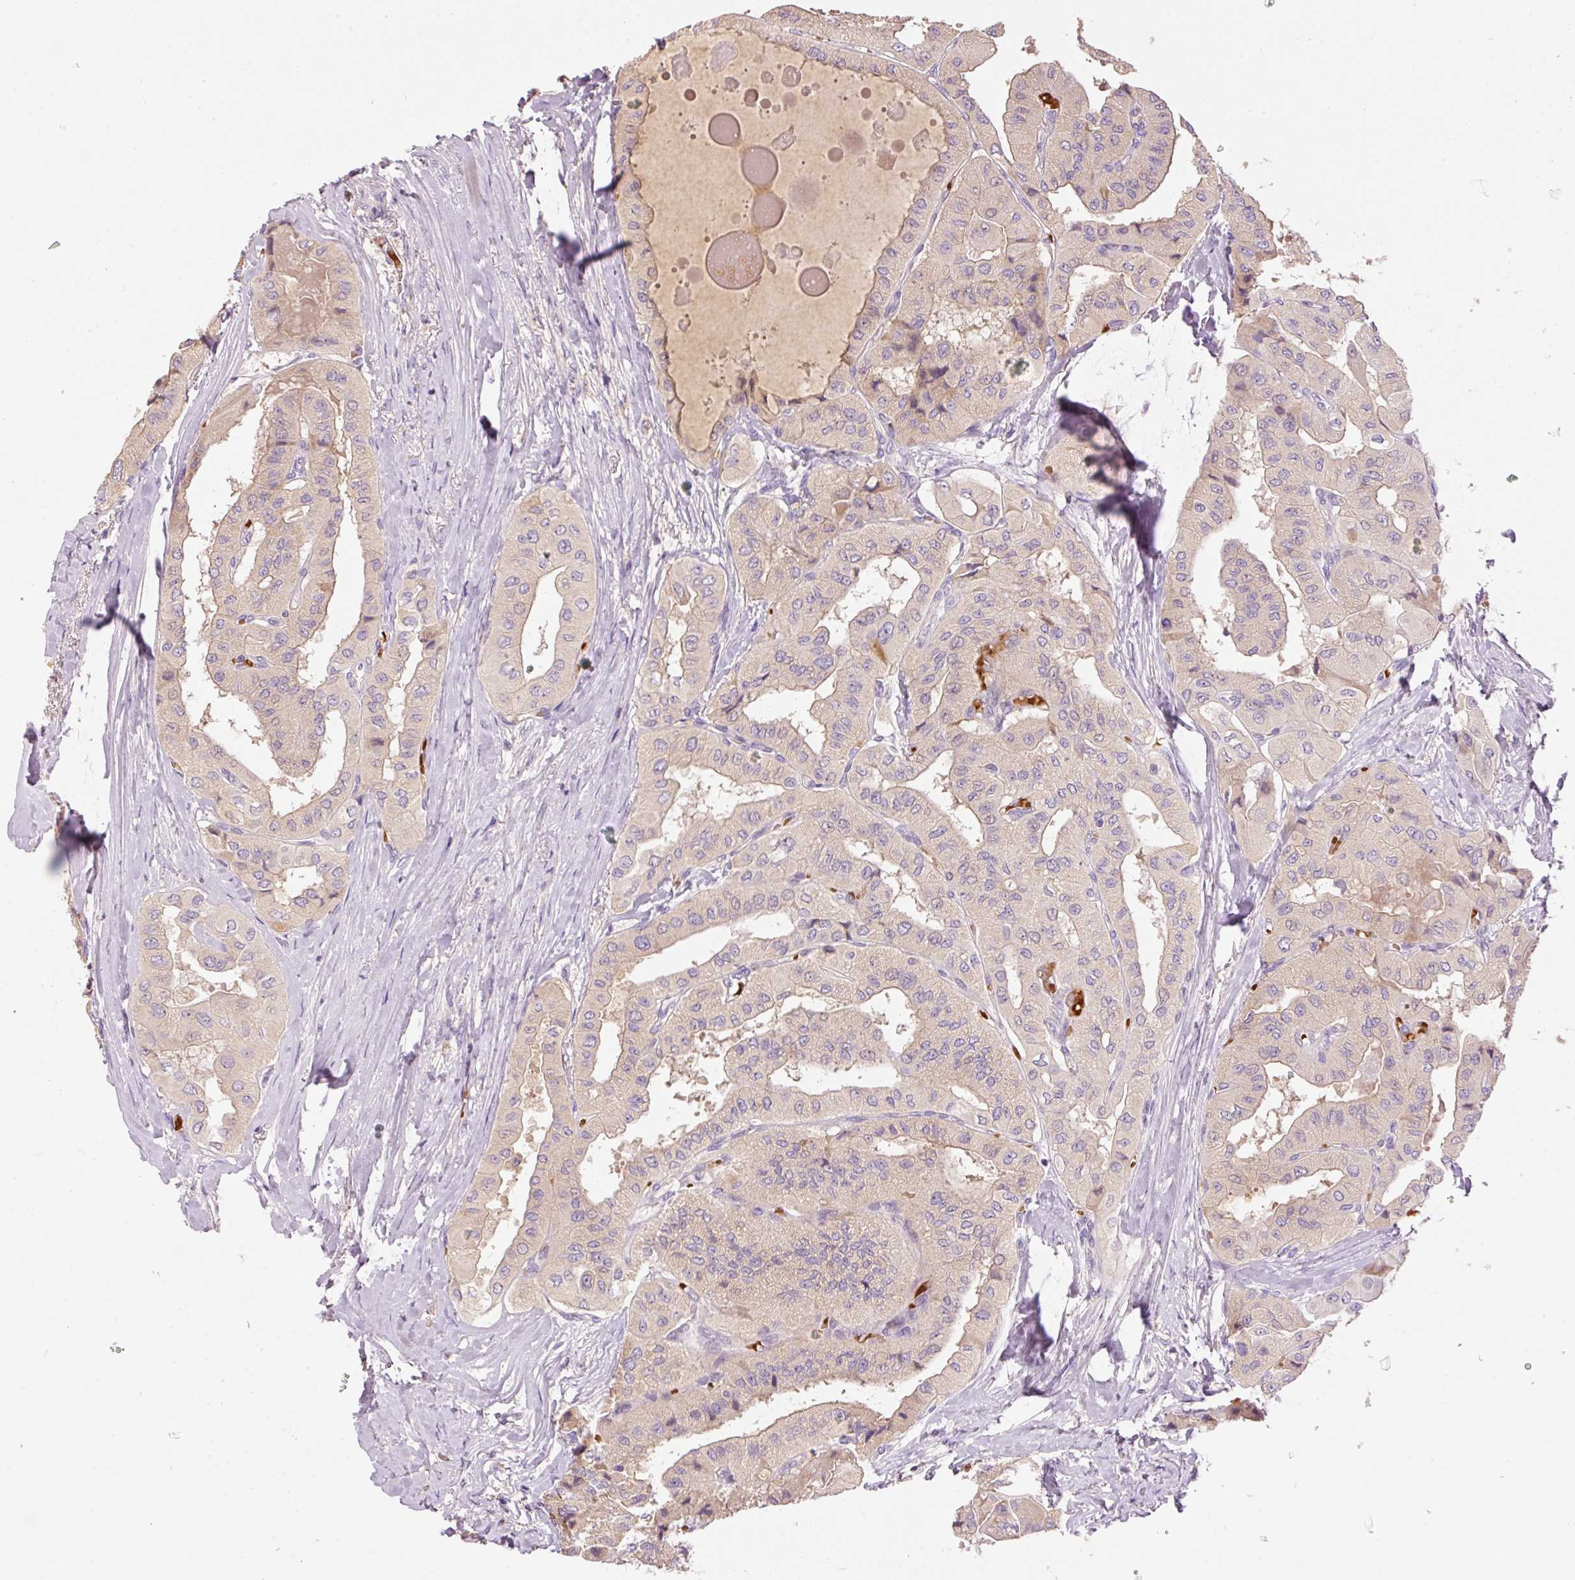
{"staining": {"intensity": "weak", "quantity": "<25%", "location": "cytoplasmic/membranous"}, "tissue": "thyroid cancer", "cell_type": "Tumor cells", "image_type": "cancer", "snomed": [{"axis": "morphology", "description": "Normal tissue, NOS"}, {"axis": "morphology", "description": "Papillary adenocarcinoma, NOS"}, {"axis": "topography", "description": "Thyroid gland"}], "caption": "Immunohistochemistry (IHC) photomicrograph of neoplastic tissue: human thyroid cancer (papillary adenocarcinoma) stained with DAB displays no significant protein positivity in tumor cells.", "gene": "CMTM8", "patient": {"sex": "female", "age": 59}}